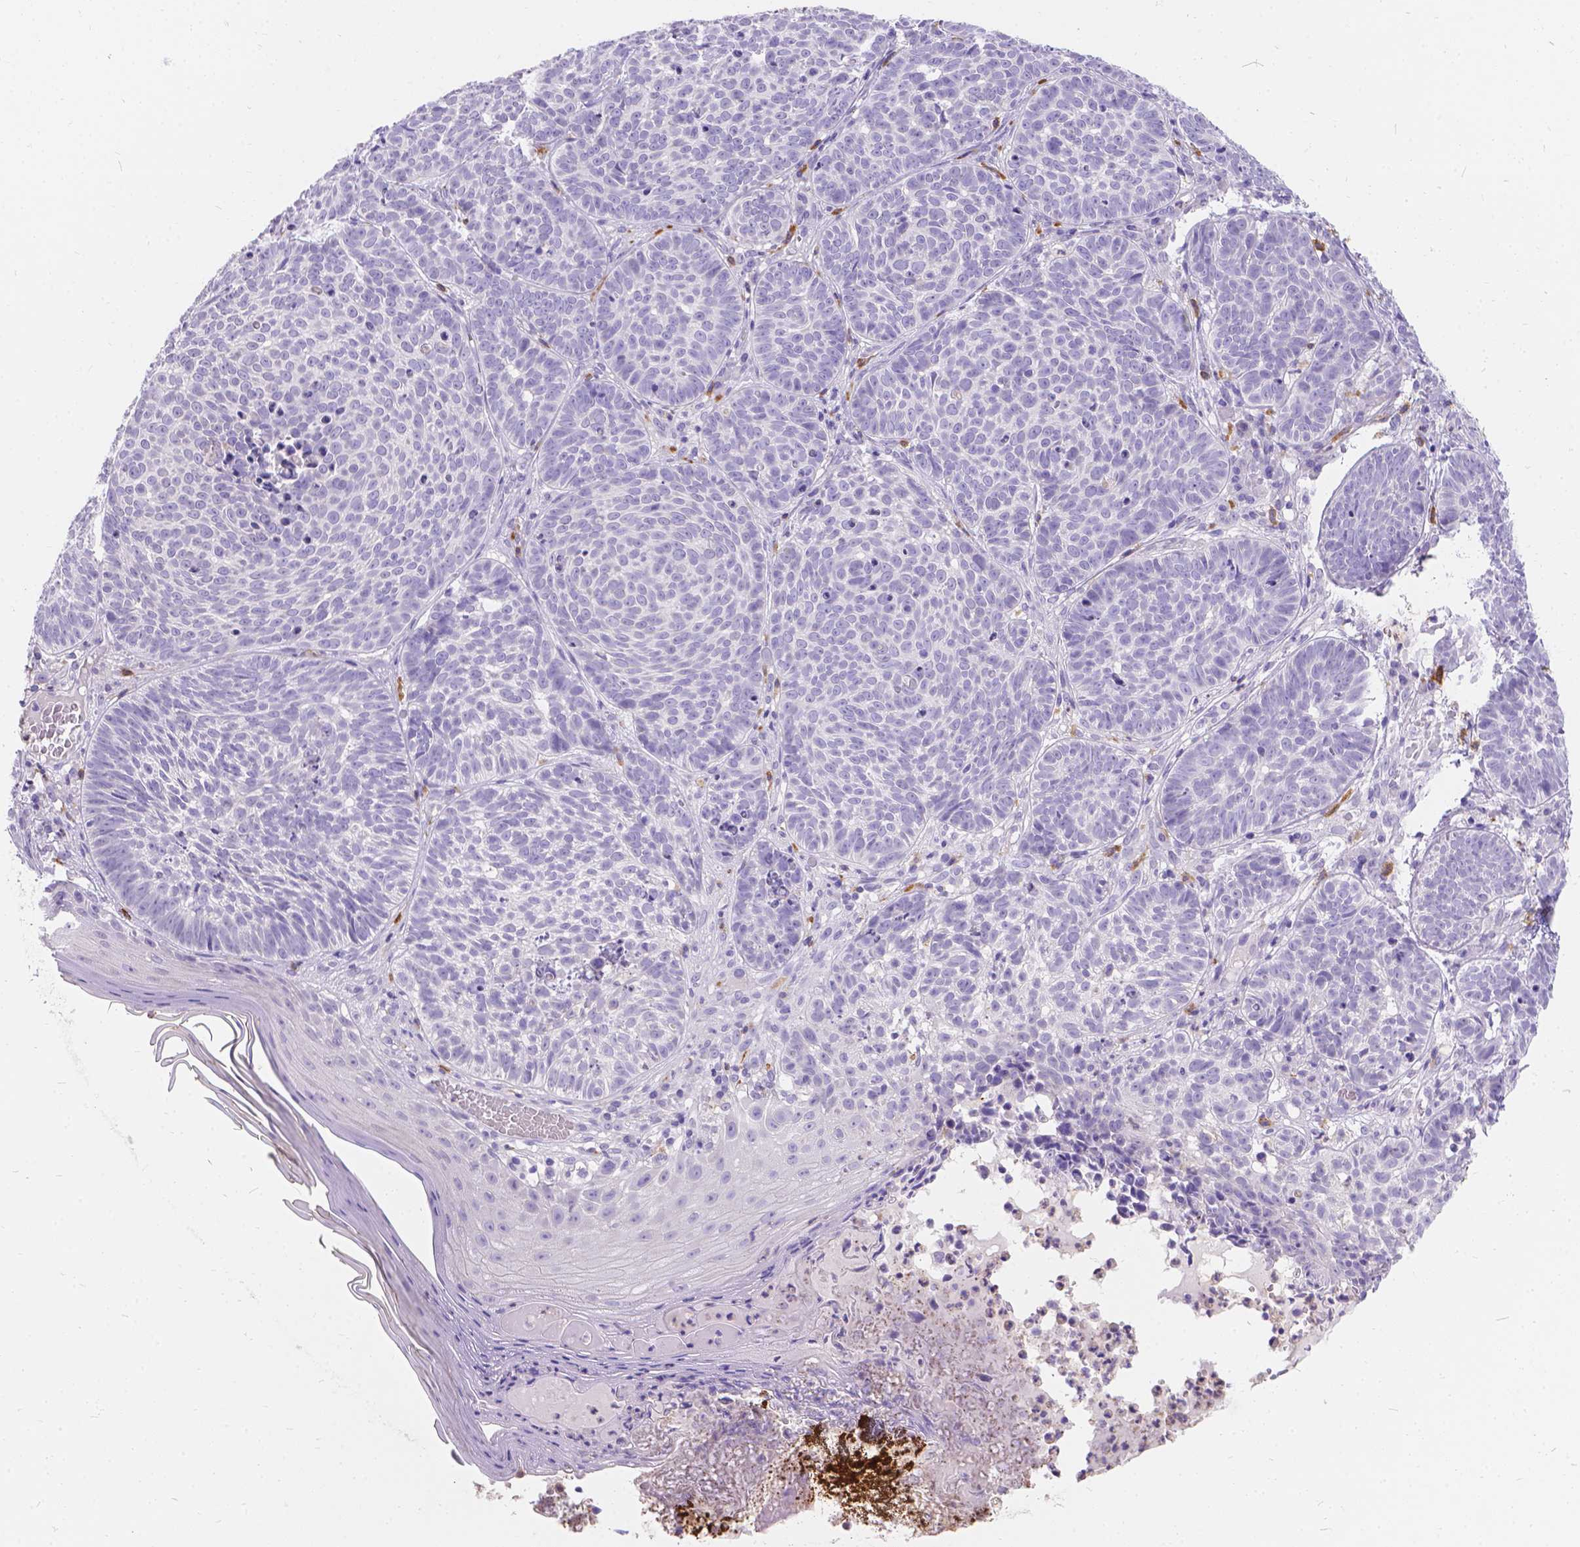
{"staining": {"intensity": "negative", "quantity": "none", "location": "none"}, "tissue": "skin cancer", "cell_type": "Tumor cells", "image_type": "cancer", "snomed": [{"axis": "morphology", "description": "Basal cell carcinoma"}, {"axis": "topography", "description": "Skin"}], "caption": "Immunohistochemistry micrograph of neoplastic tissue: skin basal cell carcinoma stained with DAB exhibits no significant protein staining in tumor cells. (Brightfield microscopy of DAB (3,3'-diaminobenzidine) immunohistochemistry at high magnification).", "gene": "GNRHR", "patient": {"sex": "male", "age": 90}}